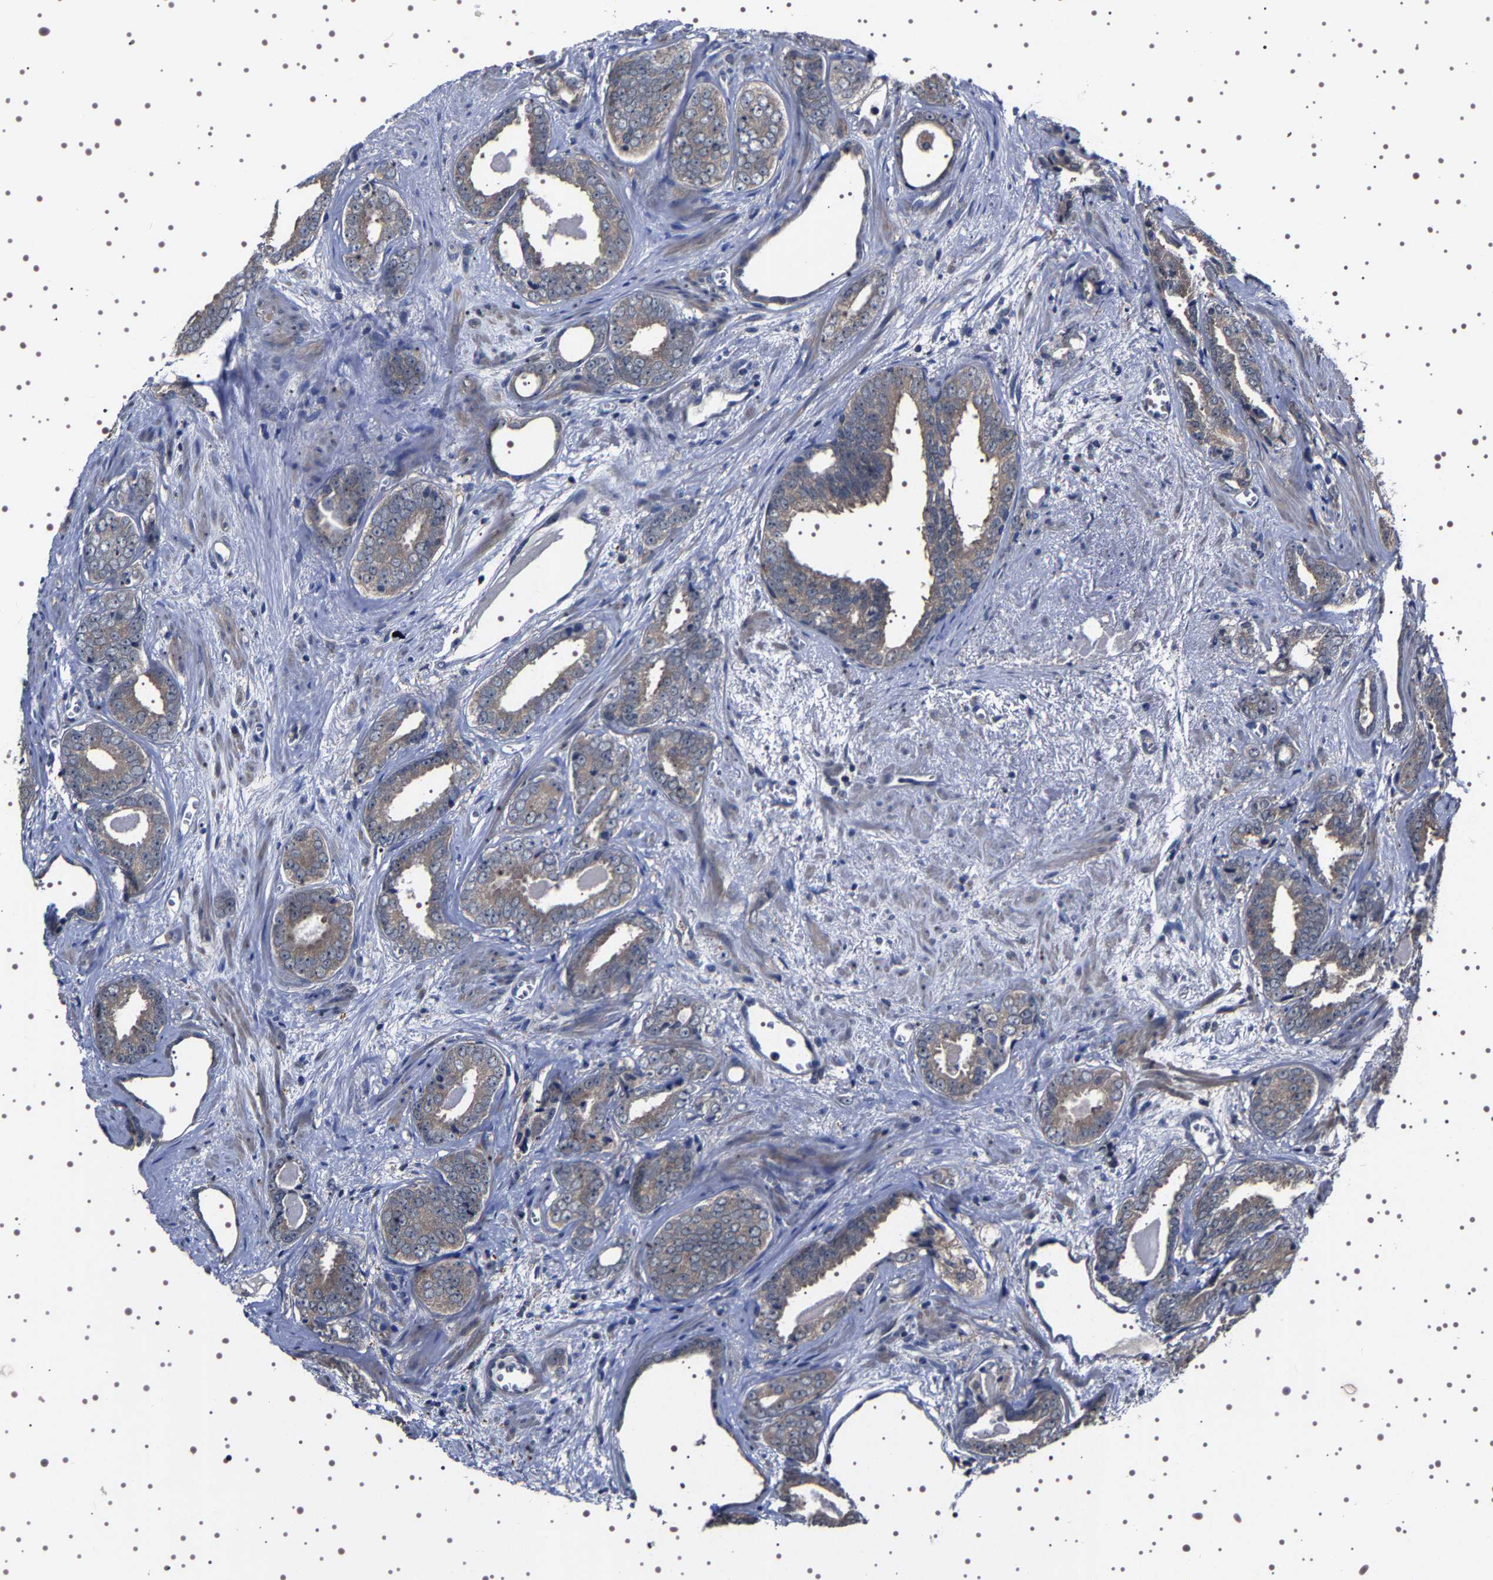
{"staining": {"intensity": "weak", "quantity": ">75%", "location": "cytoplasmic/membranous"}, "tissue": "prostate cancer", "cell_type": "Tumor cells", "image_type": "cancer", "snomed": [{"axis": "morphology", "description": "Adenocarcinoma, Medium grade"}, {"axis": "topography", "description": "Prostate"}], "caption": "There is low levels of weak cytoplasmic/membranous expression in tumor cells of adenocarcinoma (medium-grade) (prostate), as demonstrated by immunohistochemical staining (brown color).", "gene": "TARBP1", "patient": {"sex": "male", "age": 79}}